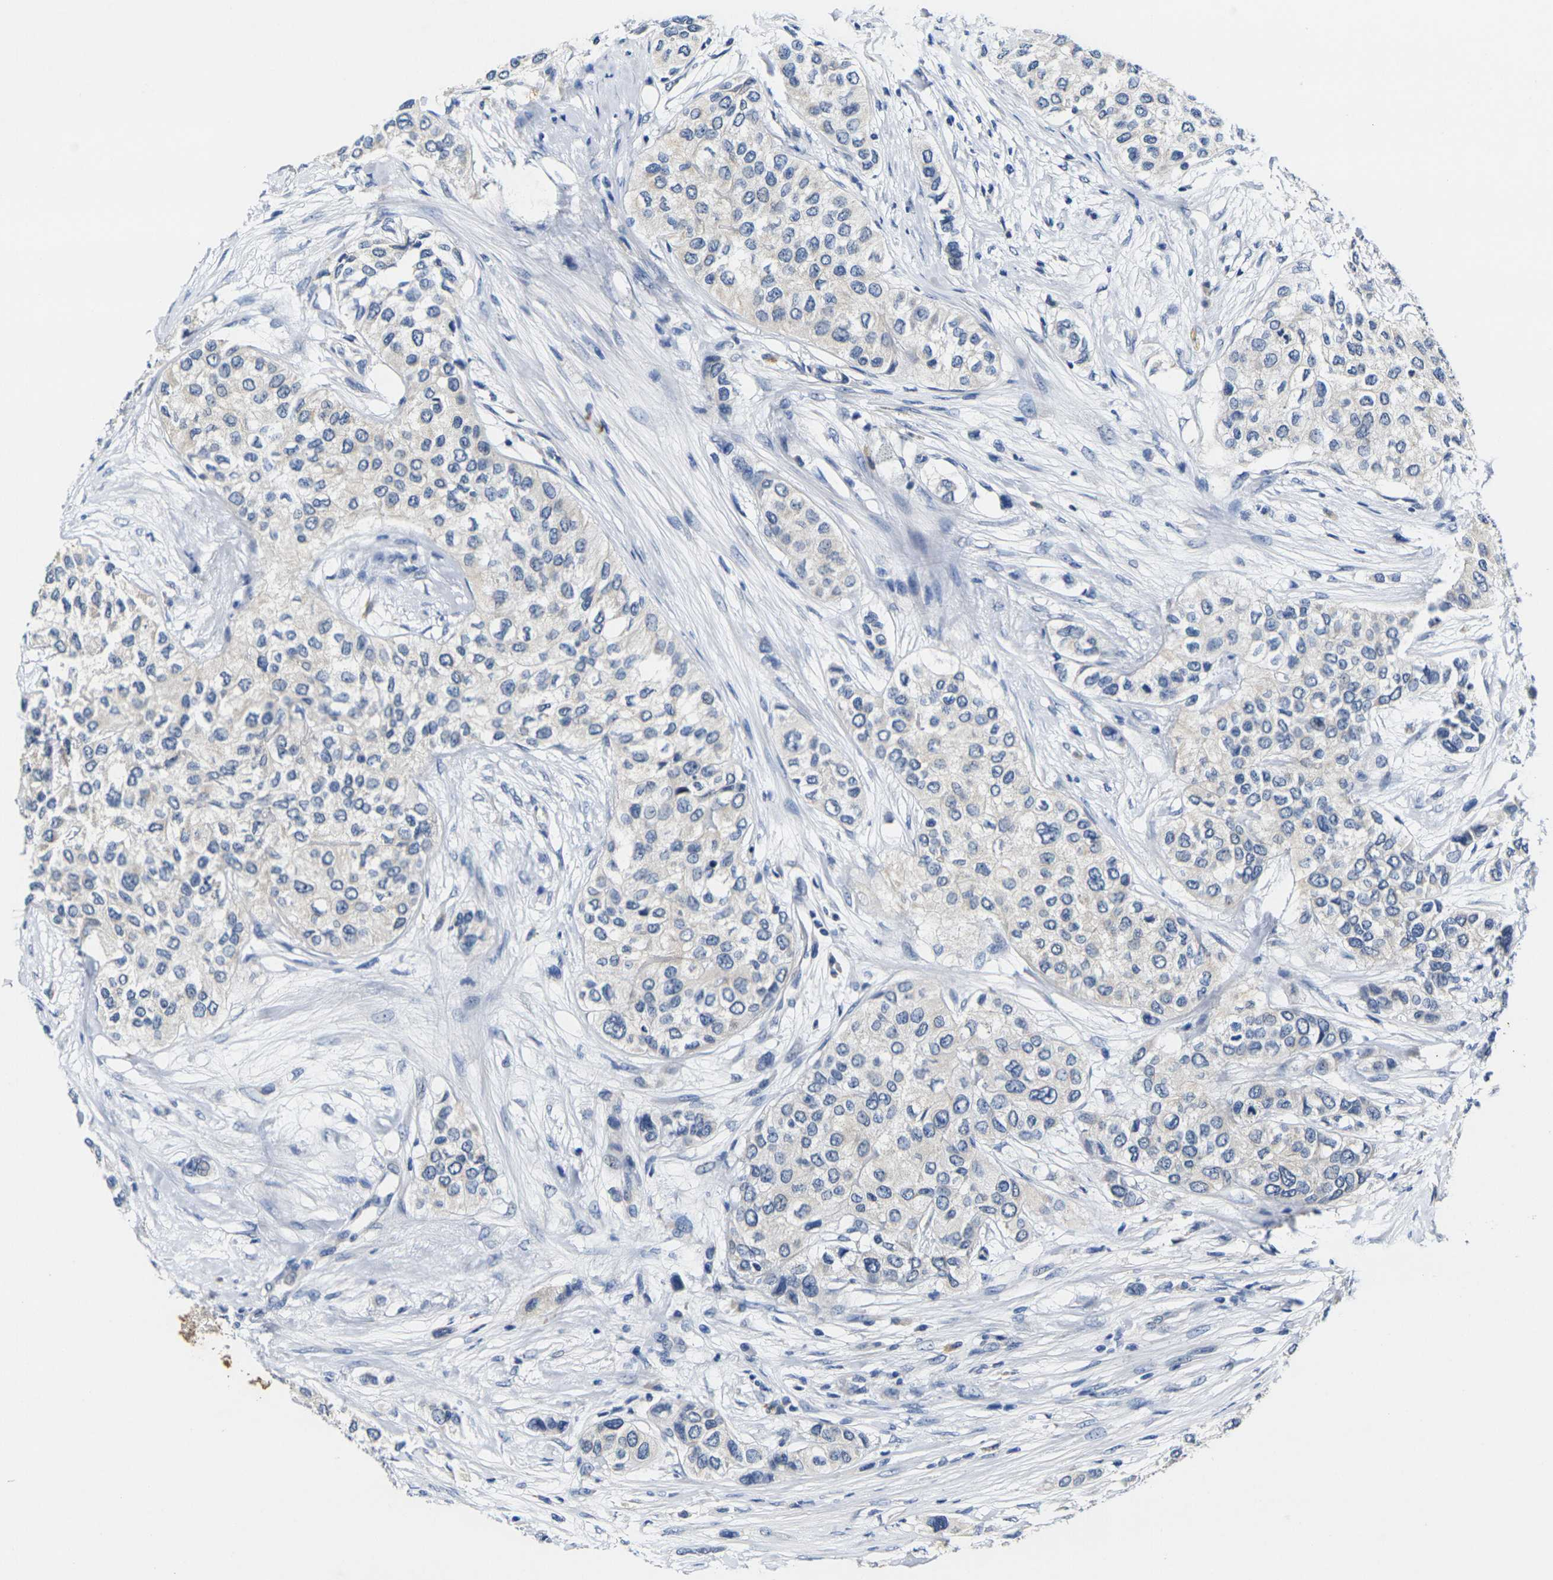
{"staining": {"intensity": "negative", "quantity": "none", "location": "none"}, "tissue": "urothelial cancer", "cell_type": "Tumor cells", "image_type": "cancer", "snomed": [{"axis": "morphology", "description": "Urothelial carcinoma, High grade"}, {"axis": "topography", "description": "Urinary bladder"}], "caption": "High magnification brightfield microscopy of urothelial carcinoma (high-grade) stained with DAB (3,3'-diaminobenzidine) (brown) and counterstained with hematoxylin (blue): tumor cells show no significant staining.", "gene": "NOCT", "patient": {"sex": "female", "age": 56}}